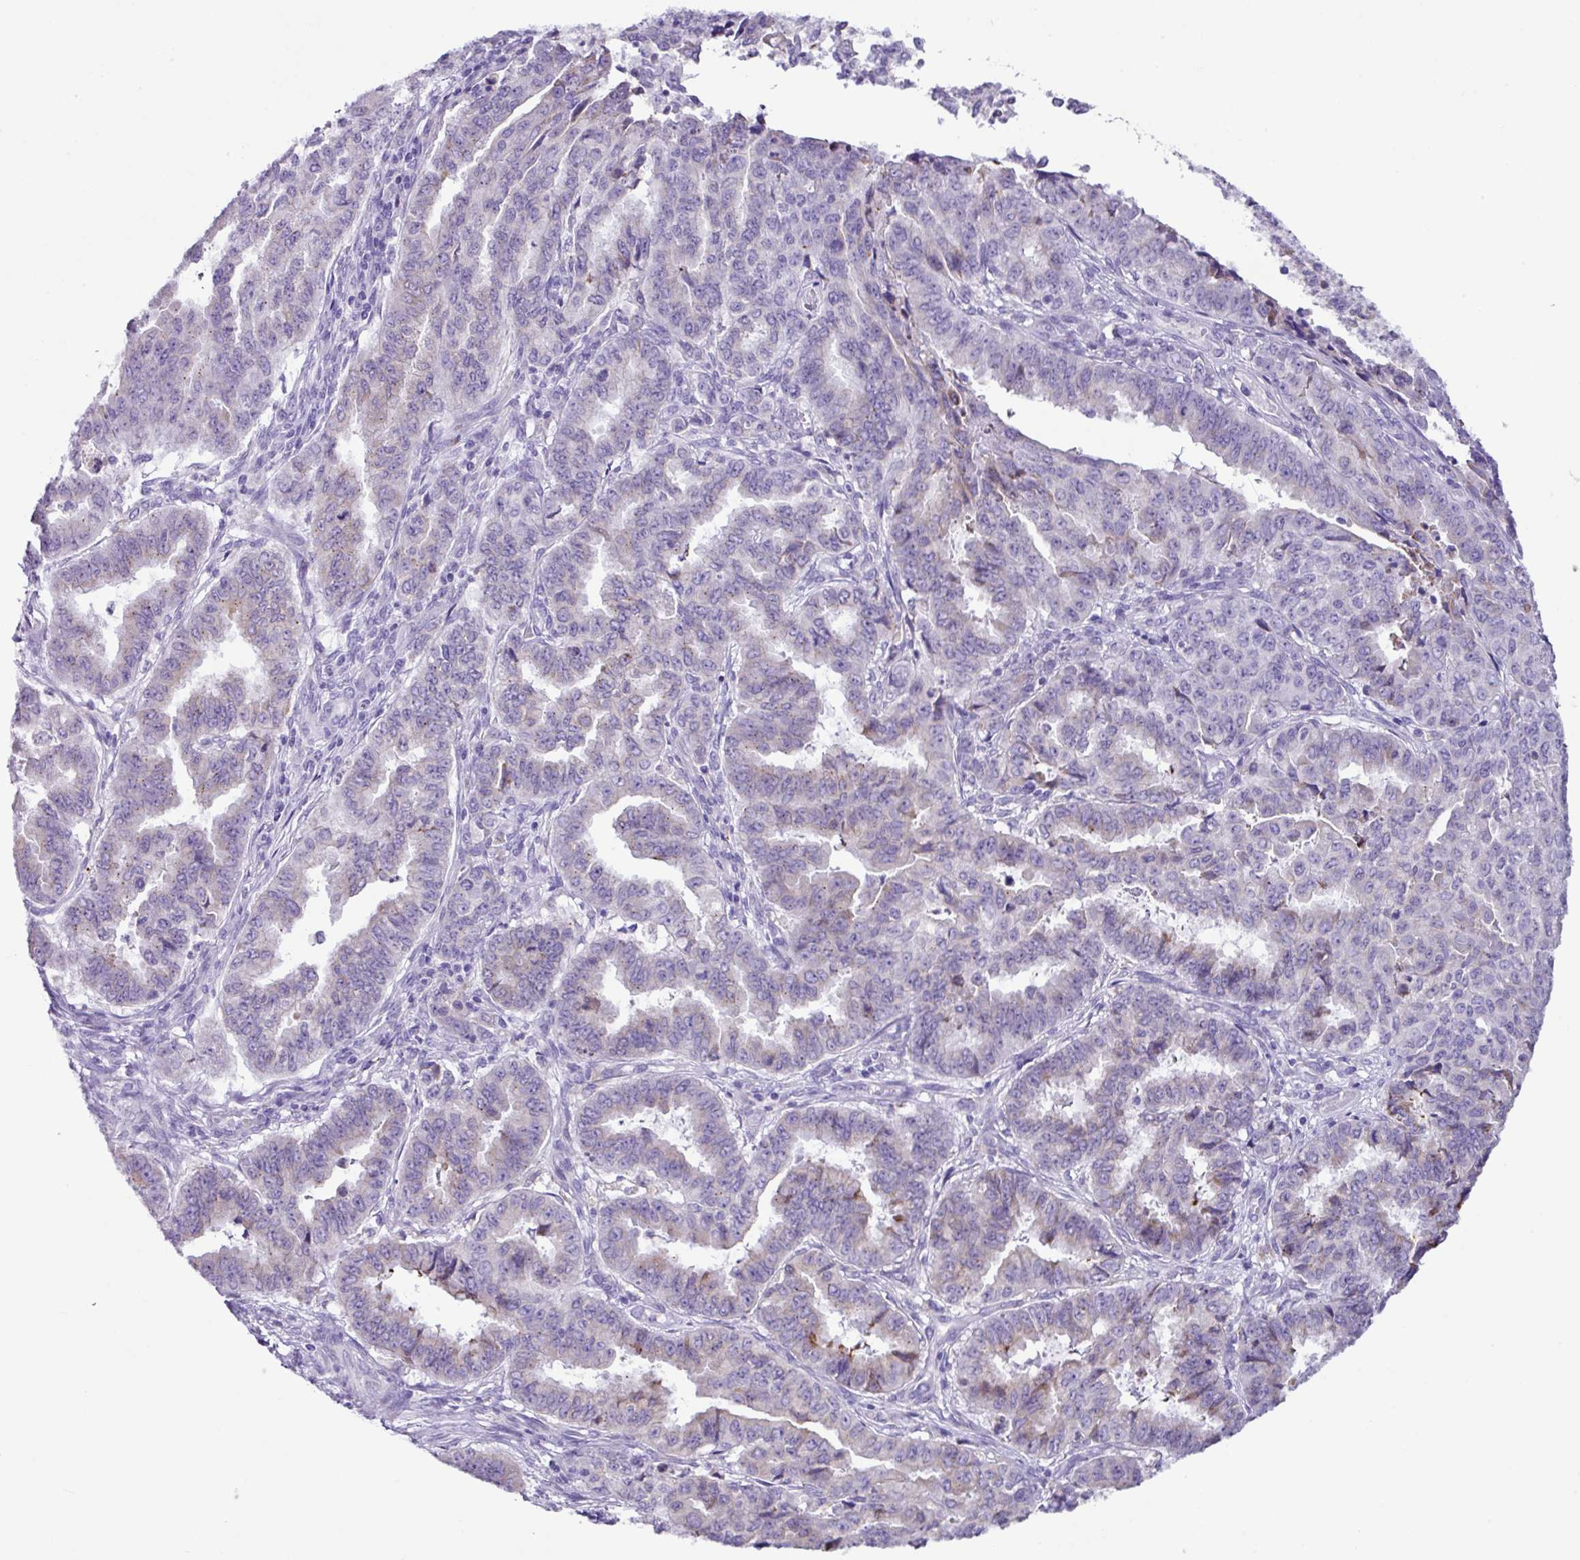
{"staining": {"intensity": "negative", "quantity": "none", "location": "none"}, "tissue": "endometrial cancer", "cell_type": "Tumor cells", "image_type": "cancer", "snomed": [{"axis": "morphology", "description": "Adenocarcinoma, NOS"}, {"axis": "topography", "description": "Endometrium"}], "caption": "This is an immunohistochemistry photomicrograph of endometrial cancer (adenocarcinoma). There is no staining in tumor cells.", "gene": "RGS21", "patient": {"sex": "female", "age": 50}}